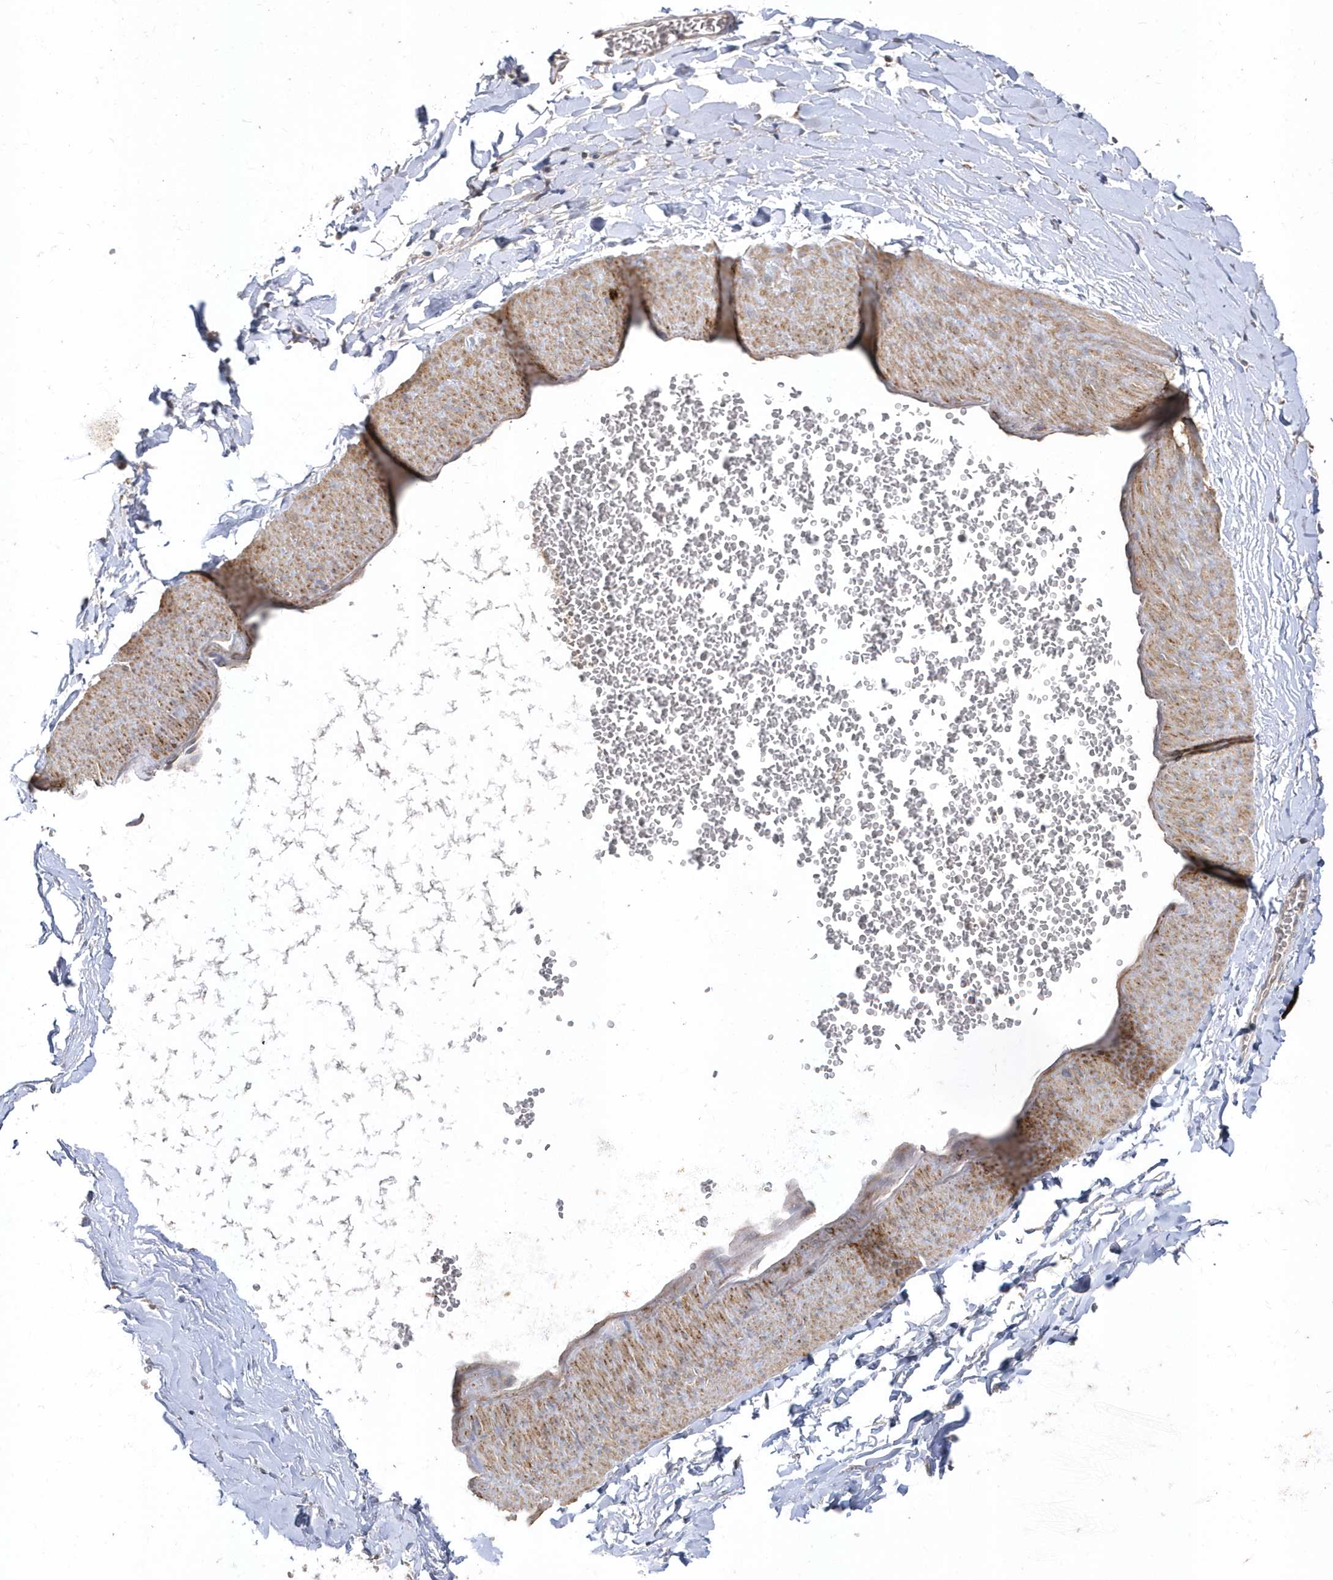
{"staining": {"intensity": "weak", "quantity": ">75%", "location": "cytoplasmic/membranous"}, "tissue": "adipose tissue", "cell_type": "Adipocytes", "image_type": "normal", "snomed": [{"axis": "morphology", "description": "Normal tissue, NOS"}, {"axis": "topography", "description": "Gallbladder"}, {"axis": "topography", "description": "Peripheral nerve tissue"}], "caption": "The histopathology image reveals a brown stain indicating the presence of a protein in the cytoplasmic/membranous of adipocytes in adipose tissue.", "gene": "LEXM", "patient": {"sex": "male", "age": 38}}